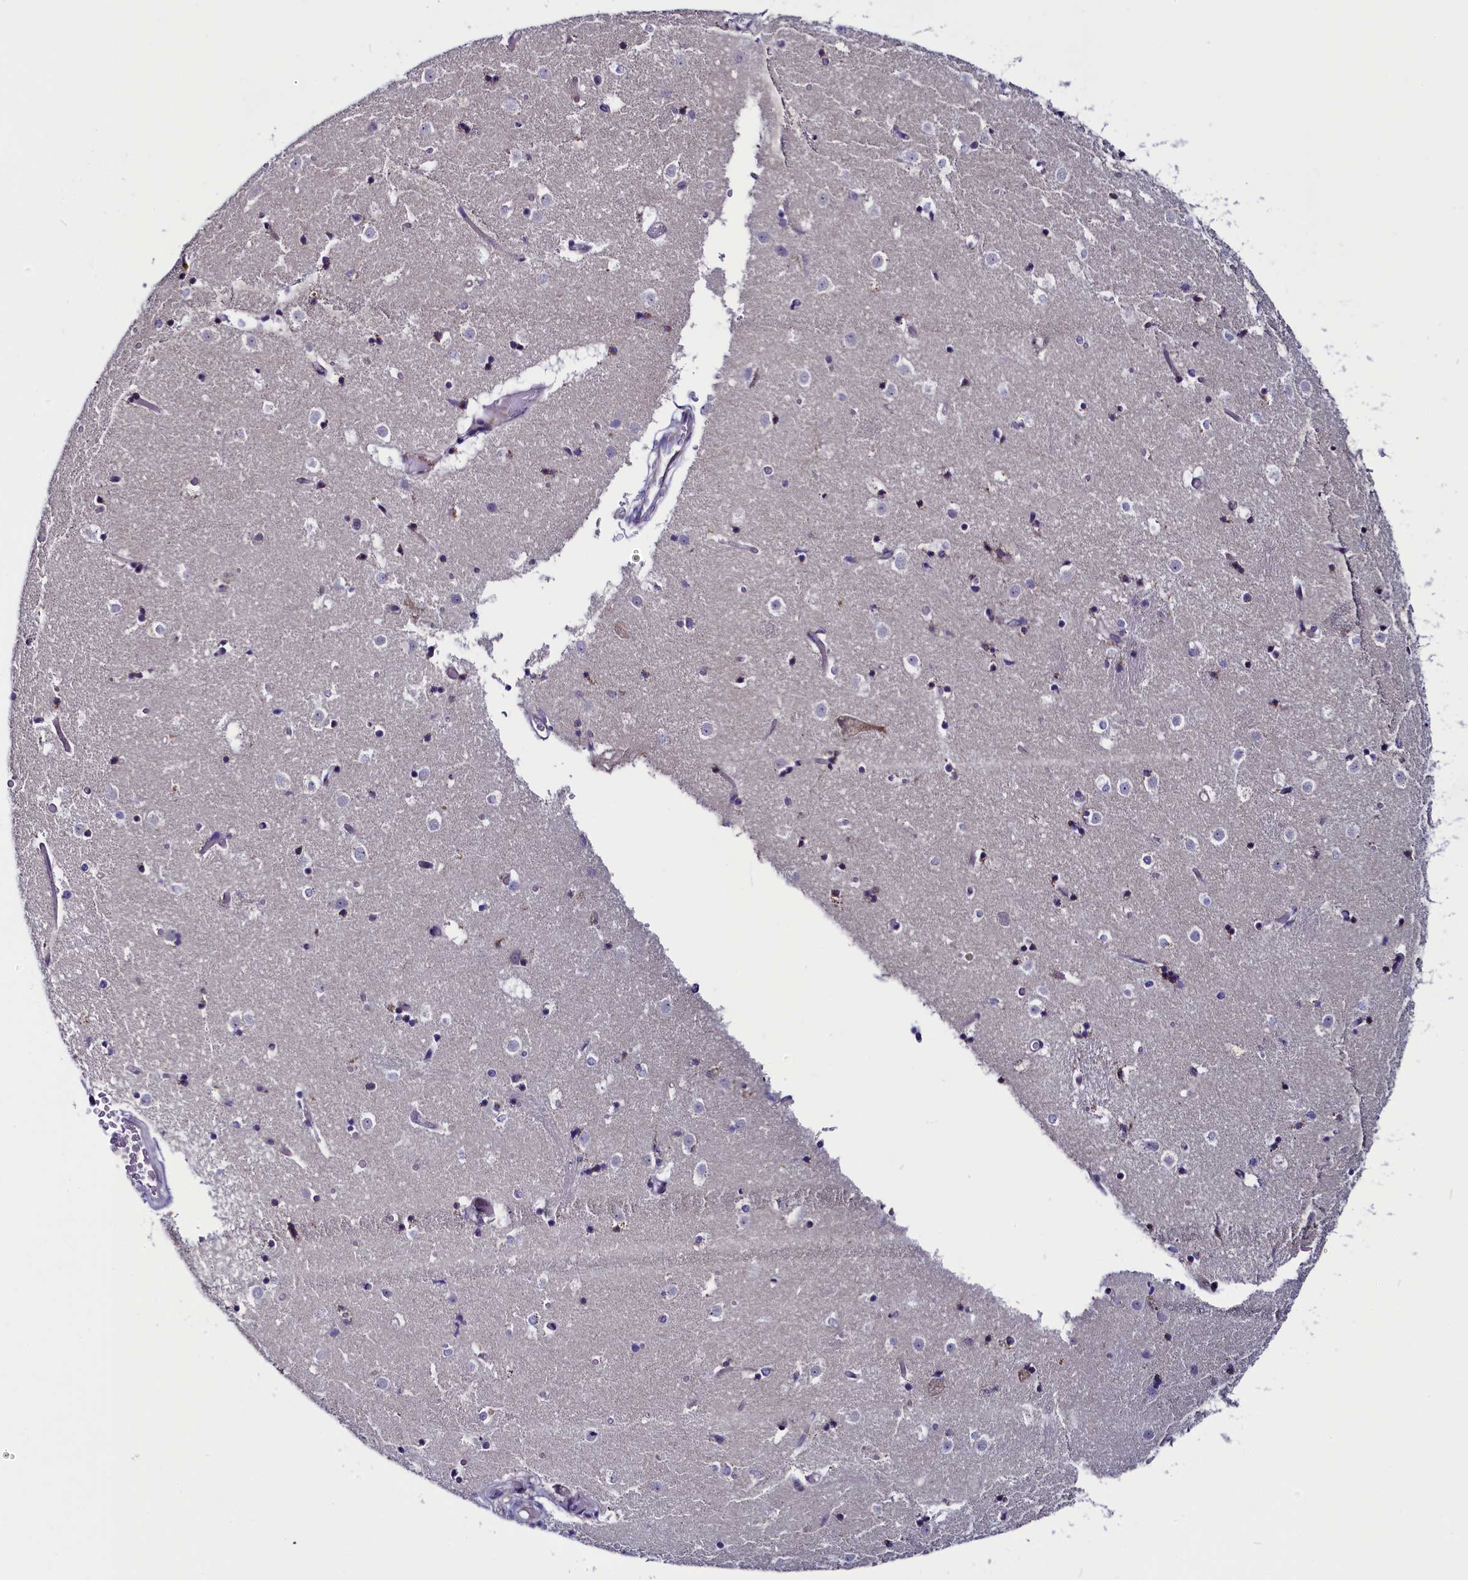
{"staining": {"intensity": "weak", "quantity": "<25%", "location": "cytoplasmic/membranous"}, "tissue": "caudate", "cell_type": "Glial cells", "image_type": "normal", "snomed": [{"axis": "morphology", "description": "Normal tissue, NOS"}, {"axis": "topography", "description": "Lateral ventricle wall"}], "caption": "The micrograph displays no significant positivity in glial cells of caudate. (DAB immunohistochemistry with hematoxylin counter stain).", "gene": "CIAPIN1", "patient": {"sex": "female", "age": 52}}